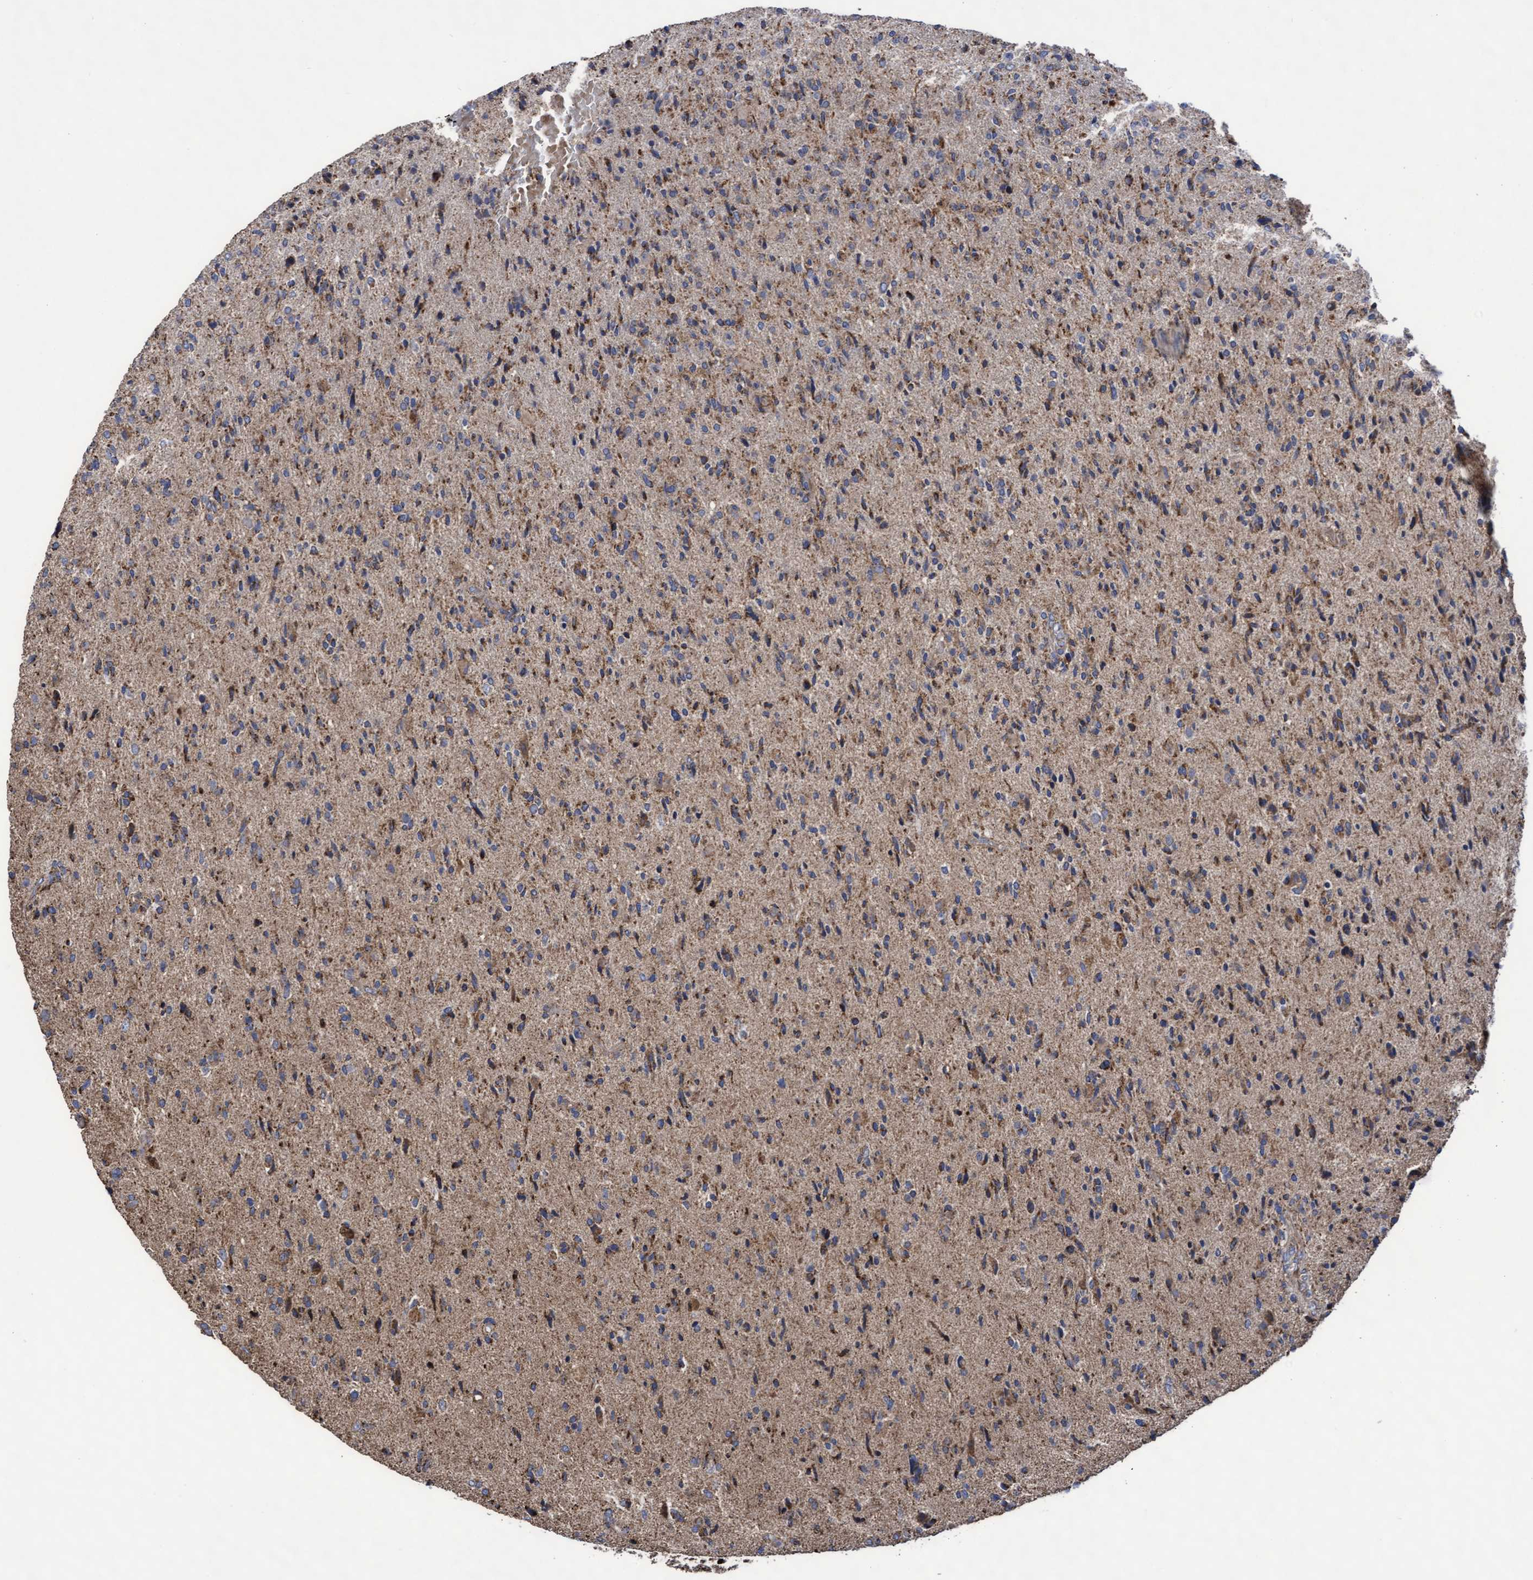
{"staining": {"intensity": "moderate", "quantity": "25%-75%", "location": "cytoplasmic/membranous"}, "tissue": "glioma", "cell_type": "Tumor cells", "image_type": "cancer", "snomed": [{"axis": "morphology", "description": "Glioma, malignant, High grade"}, {"axis": "topography", "description": "Brain"}], "caption": "Protein staining of glioma tissue demonstrates moderate cytoplasmic/membranous positivity in about 25%-75% of tumor cells.", "gene": "COBL", "patient": {"sex": "male", "age": 72}}